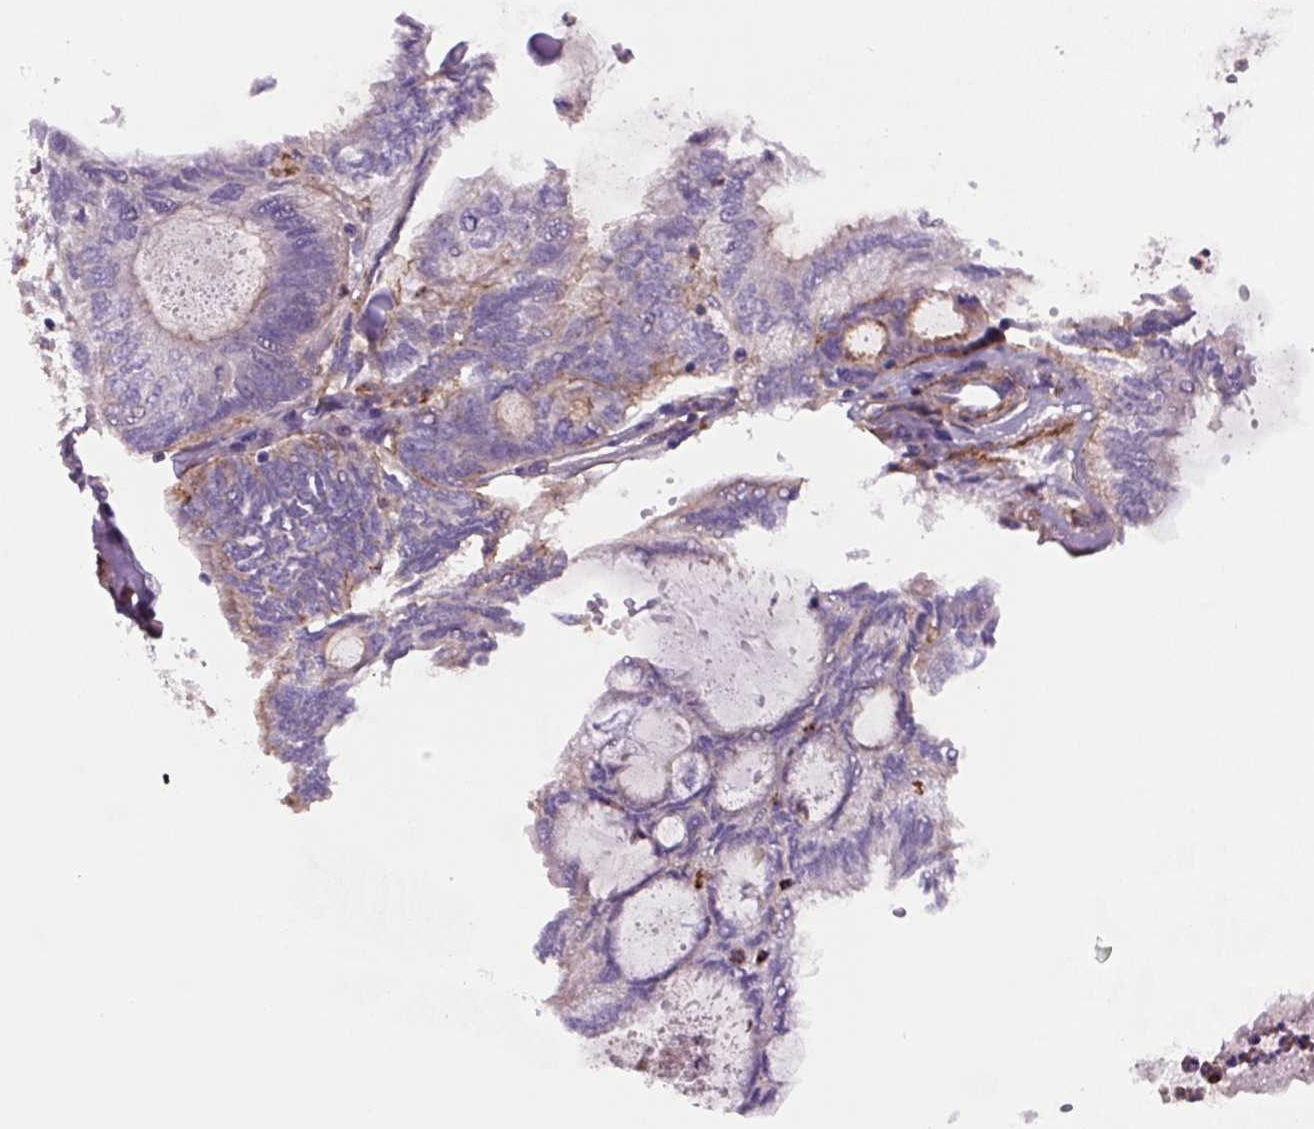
{"staining": {"intensity": "negative", "quantity": "none", "location": "none"}, "tissue": "endometrial cancer", "cell_type": "Tumor cells", "image_type": "cancer", "snomed": [{"axis": "morphology", "description": "Adenocarcinoma, NOS"}, {"axis": "topography", "description": "Endometrium"}], "caption": "An immunohistochemistry (IHC) micrograph of endometrial adenocarcinoma is shown. There is no staining in tumor cells of endometrial adenocarcinoma.", "gene": "DHFR2", "patient": {"sex": "female", "age": 80}}